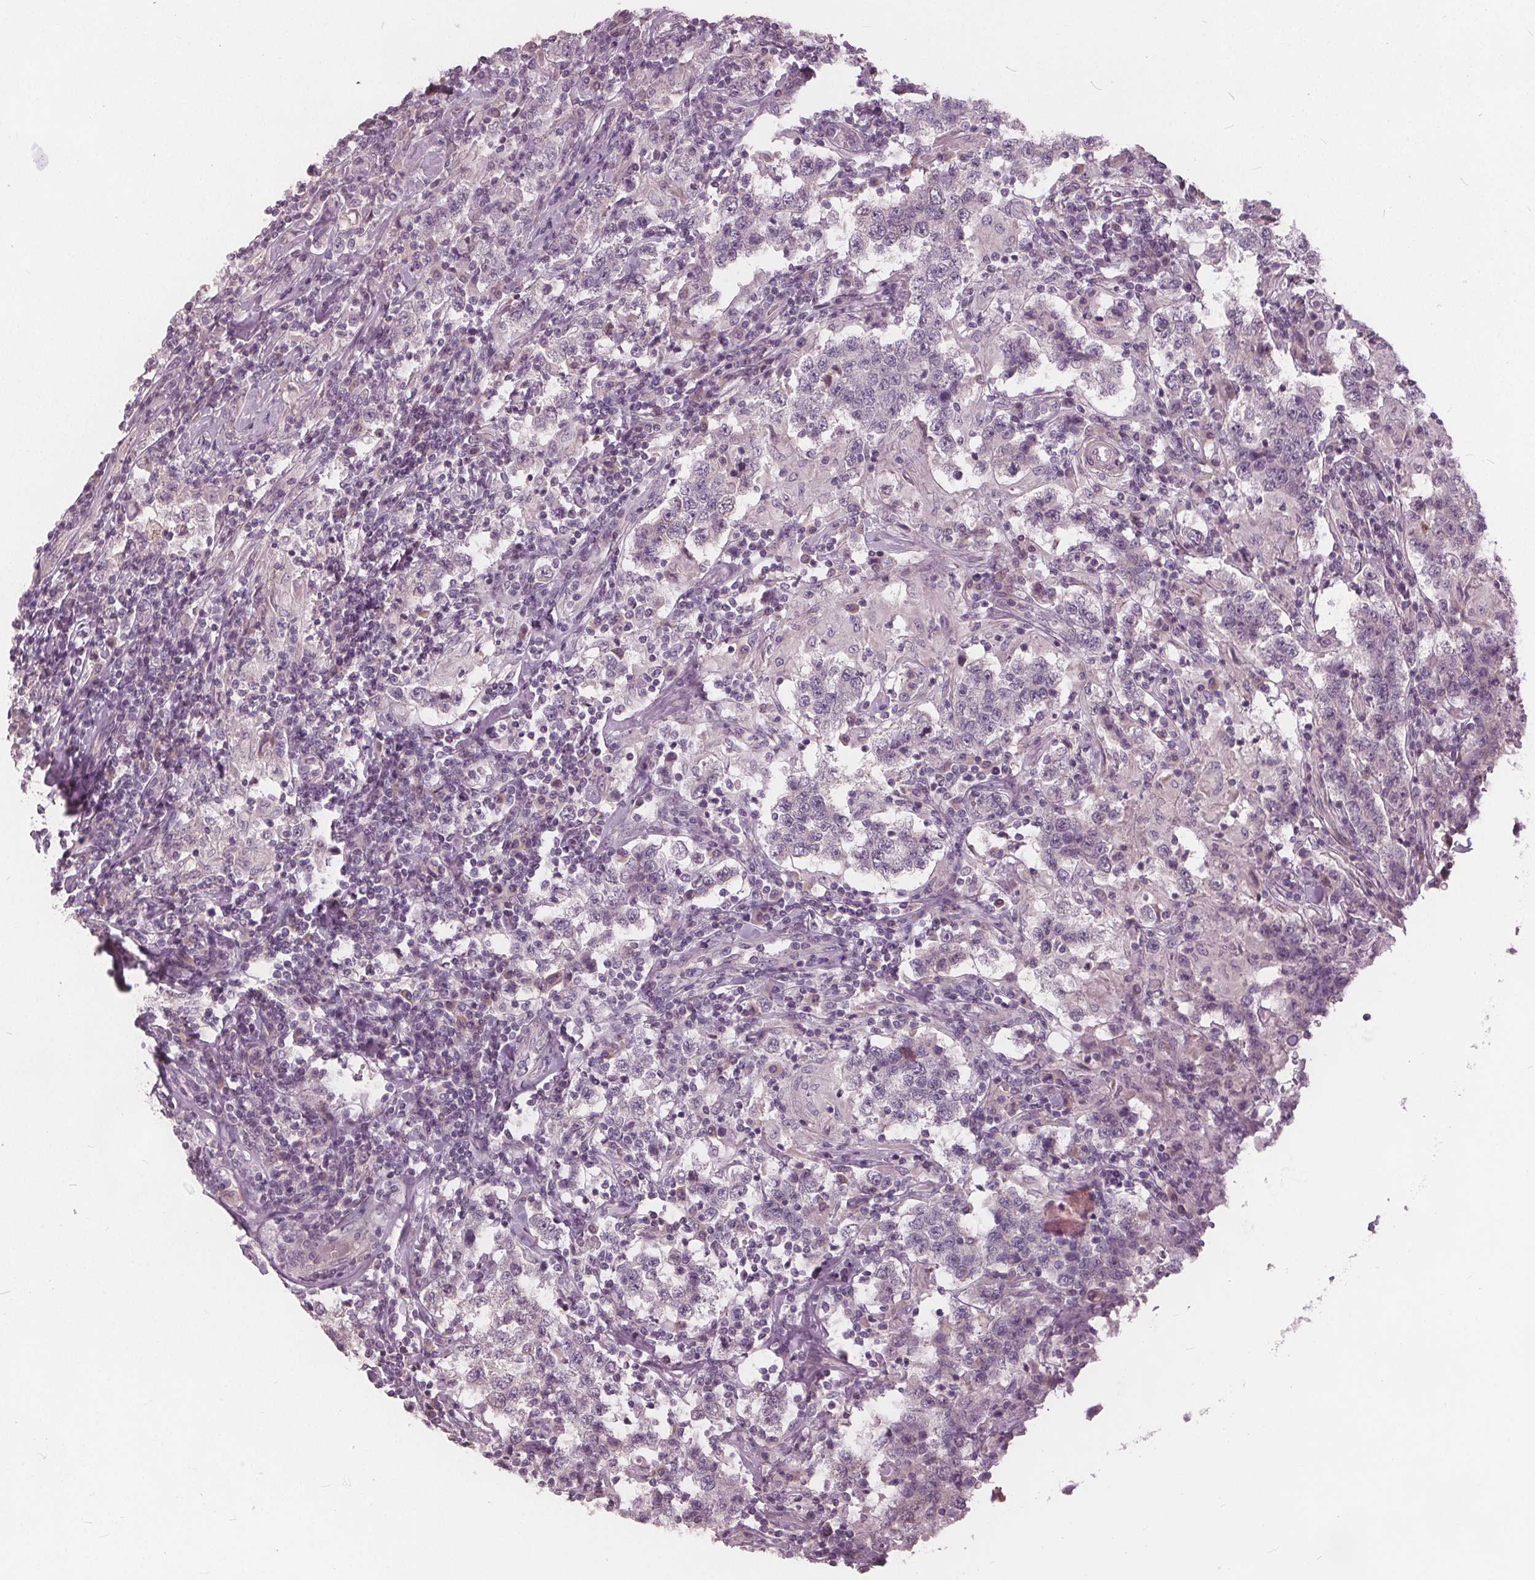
{"staining": {"intensity": "negative", "quantity": "none", "location": "none"}, "tissue": "testis cancer", "cell_type": "Tumor cells", "image_type": "cancer", "snomed": [{"axis": "morphology", "description": "Seminoma, NOS"}, {"axis": "morphology", "description": "Carcinoma, Embryonal, NOS"}, {"axis": "topography", "description": "Testis"}], "caption": "DAB (3,3'-diaminobenzidine) immunohistochemical staining of human embryonal carcinoma (testis) shows no significant expression in tumor cells. (DAB IHC, high magnification).", "gene": "KLK13", "patient": {"sex": "male", "age": 41}}